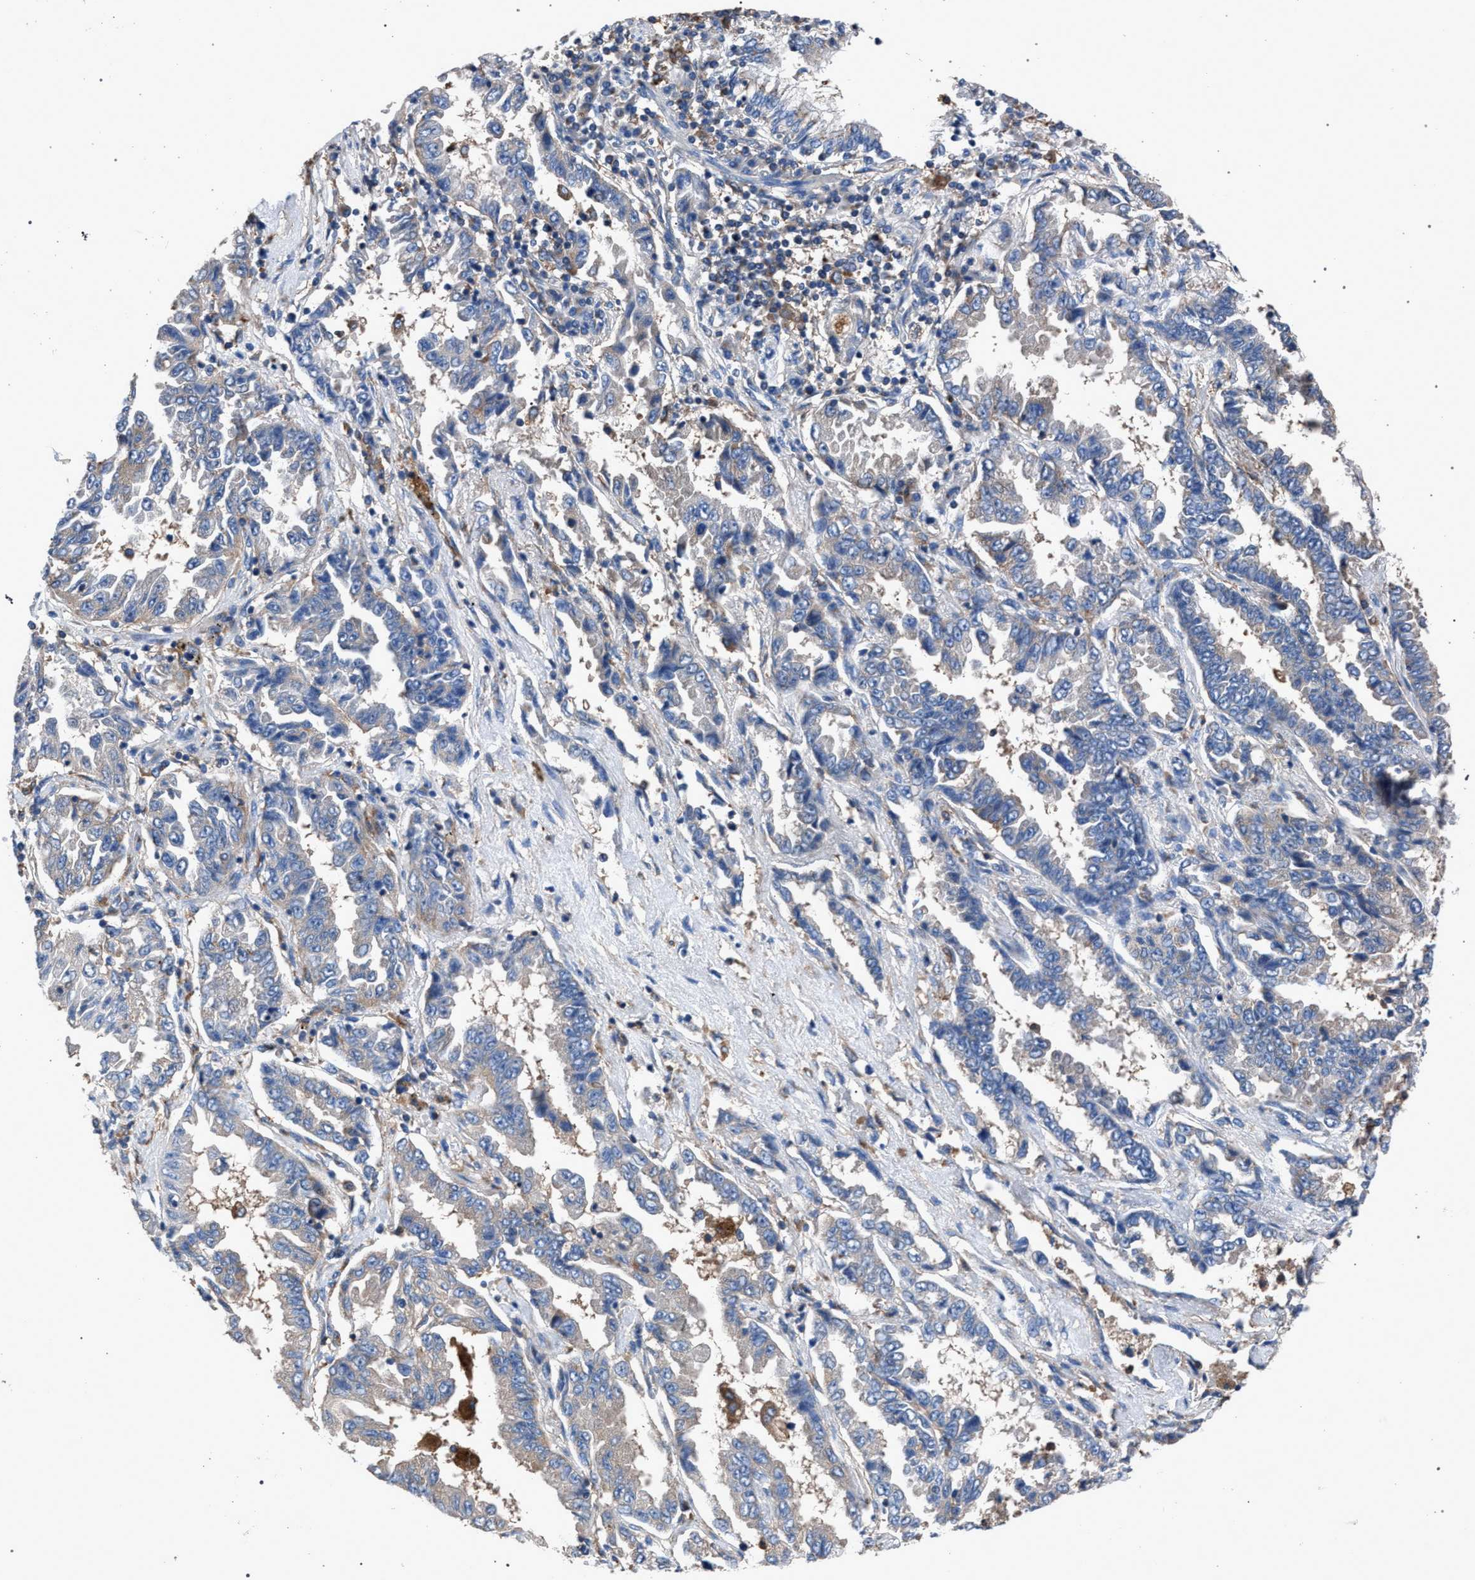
{"staining": {"intensity": "negative", "quantity": "none", "location": "none"}, "tissue": "lung cancer", "cell_type": "Tumor cells", "image_type": "cancer", "snomed": [{"axis": "morphology", "description": "Adenocarcinoma, NOS"}, {"axis": "topography", "description": "Lung"}], "caption": "Immunohistochemistry image of neoplastic tissue: human adenocarcinoma (lung) stained with DAB reveals no significant protein expression in tumor cells. (Brightfield microscopy of DAB IHC at high magnification).", "gene": "ATP6V0A1", "patient": {"sex": "female", "age": 51}}